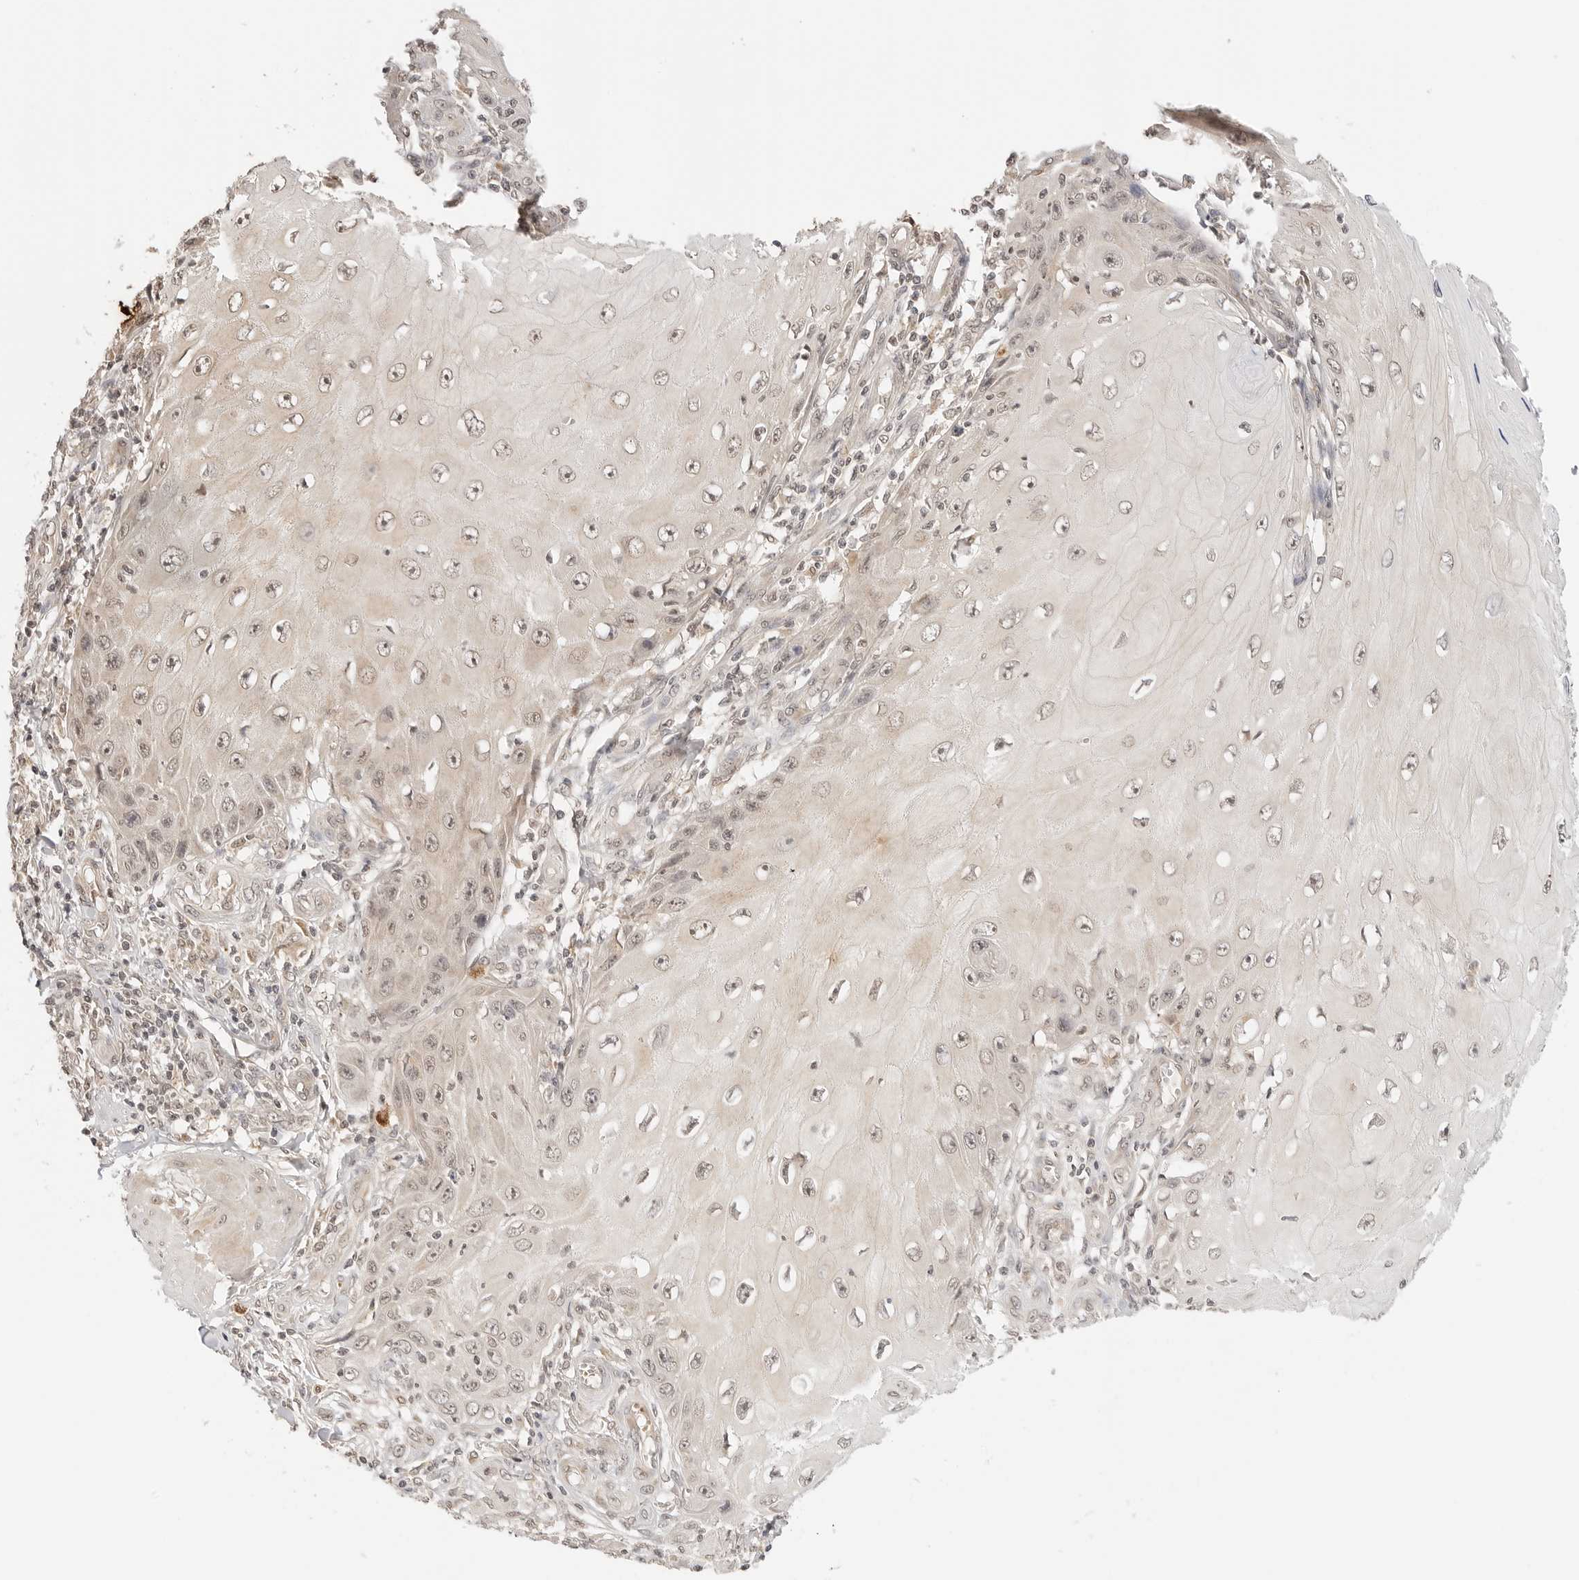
{"staining": {"intensity": "weak", "quantity": "25%-75%", "location": "cytoplasmic/membranous,nuclear"}, "tissue": "skin cancer", "cell_type": "Tumor cells", "image_type": "cancer", "snomed": [{"axis": "morphology", "description": "Squamous cell carcinoma, NOS"}, {"axis": "topography", "description": "Skin"}], "caption": "Protein staining of skin squamous cell carcinoma tissue shows weak cytoplasmic/membranous and nuclear staining in approximately 25%-75% of tumor cells.", "gene": "GPR34", "patient": {"sex": "female", "age": 73}}